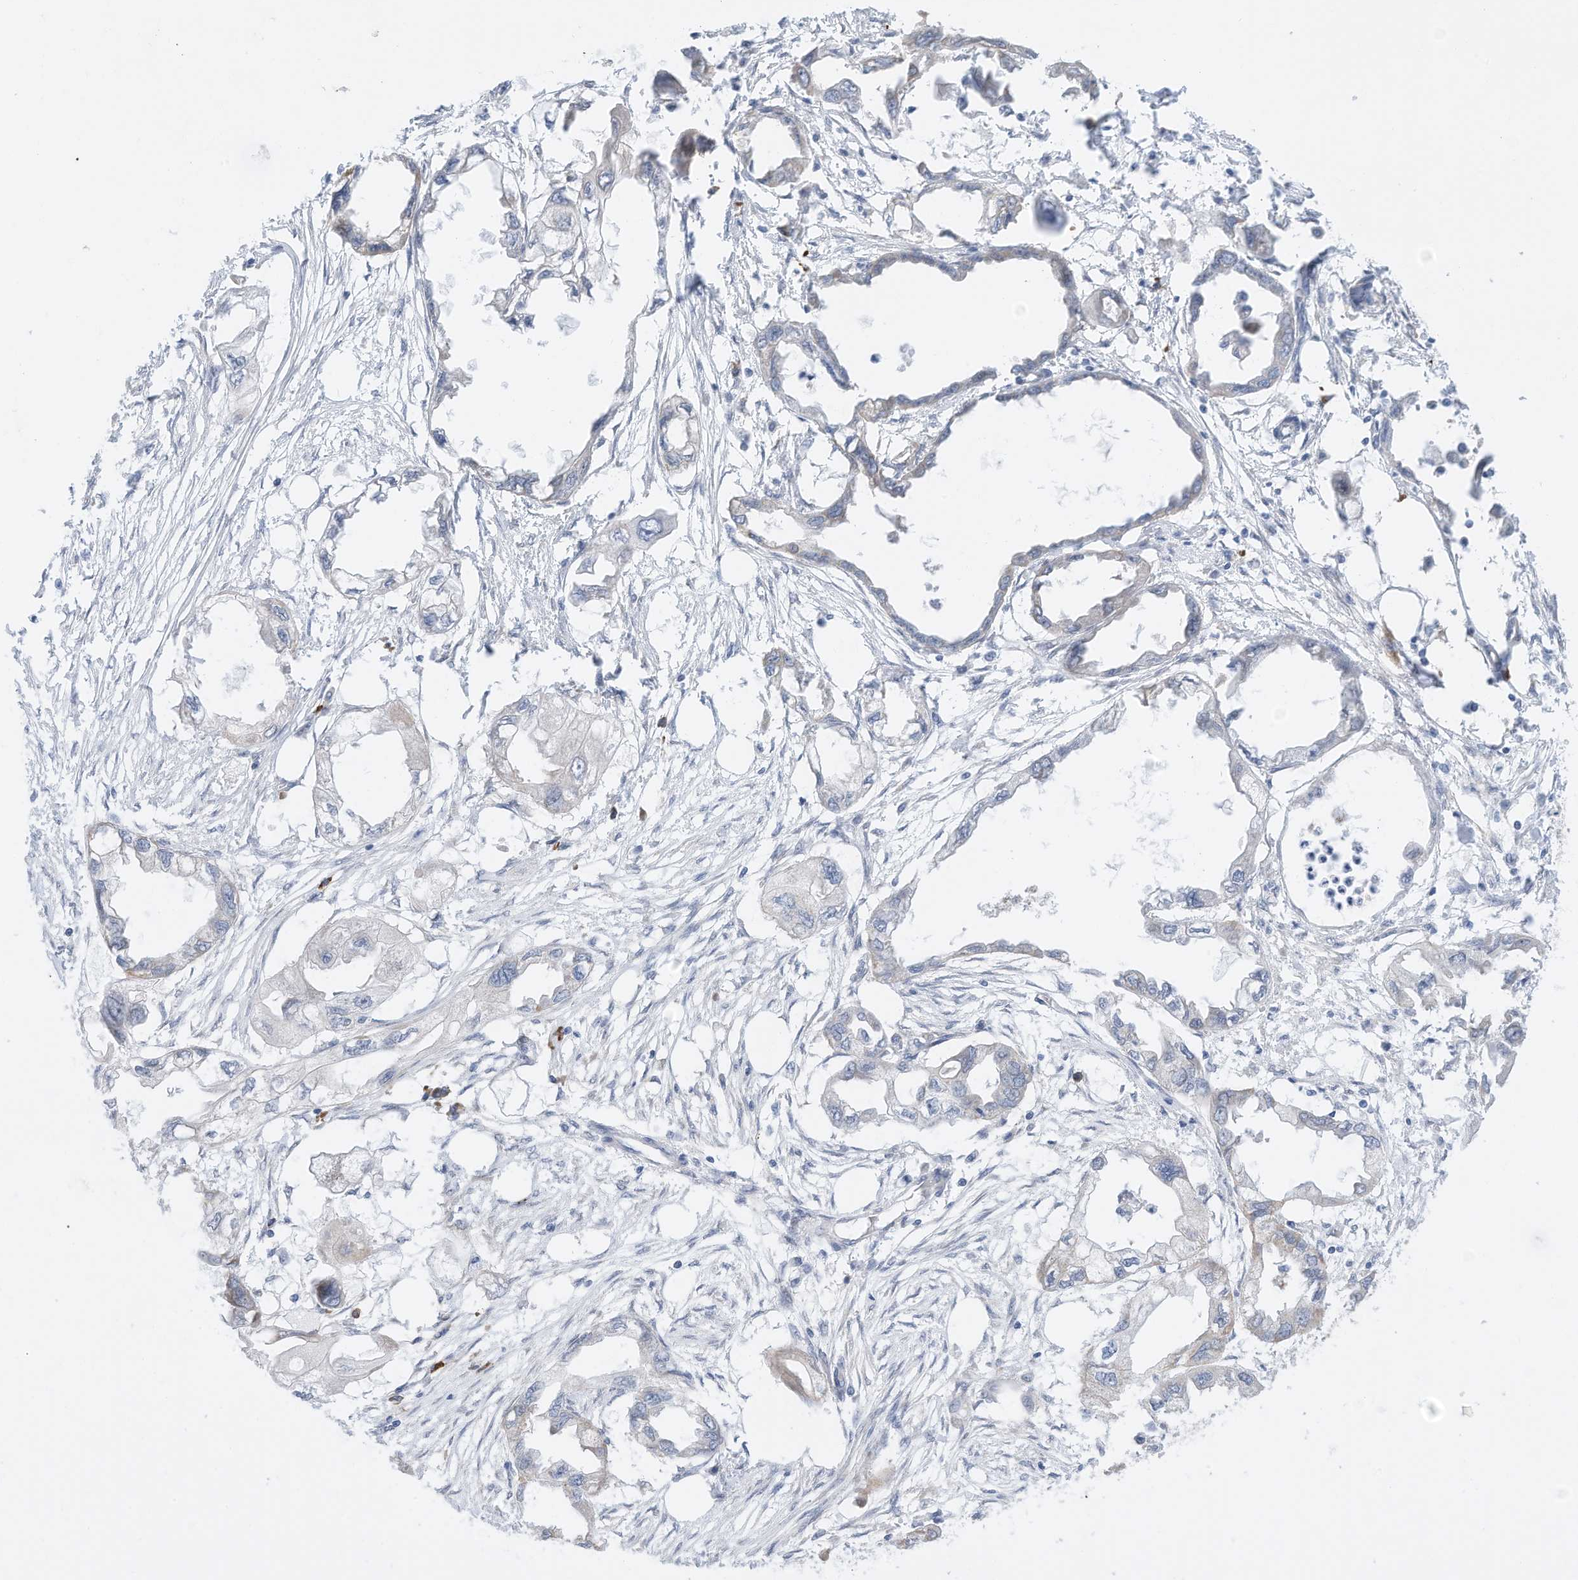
{"staining": {"intensity": "negative", "quantity": "none", "location": "none"}, "tissue": "endometrial cancer", "cell_type": "Tumor cells", "image_type": "cancer", "snomed": [{"axis": "morphology", "description": "Adenocarcinoma, NOS"}, {"axis": "morphology", "description": "Adenocarcinoma, metastatic, NOS"}, {"axis": "topography", "description": "Adipose tissue"}, {"axis": "topography", "description": "Endometrium"}], "caption": "A histopathology image of endometrial cancer (metastatic adenocarcinoma) stained for a protein exhibits no brown staining in tumor cells. (Brightfield microscopy of DAB IHC at high magnification).", "gene": "ZNF292", "patient": {"sex": "female", "age": 67}}